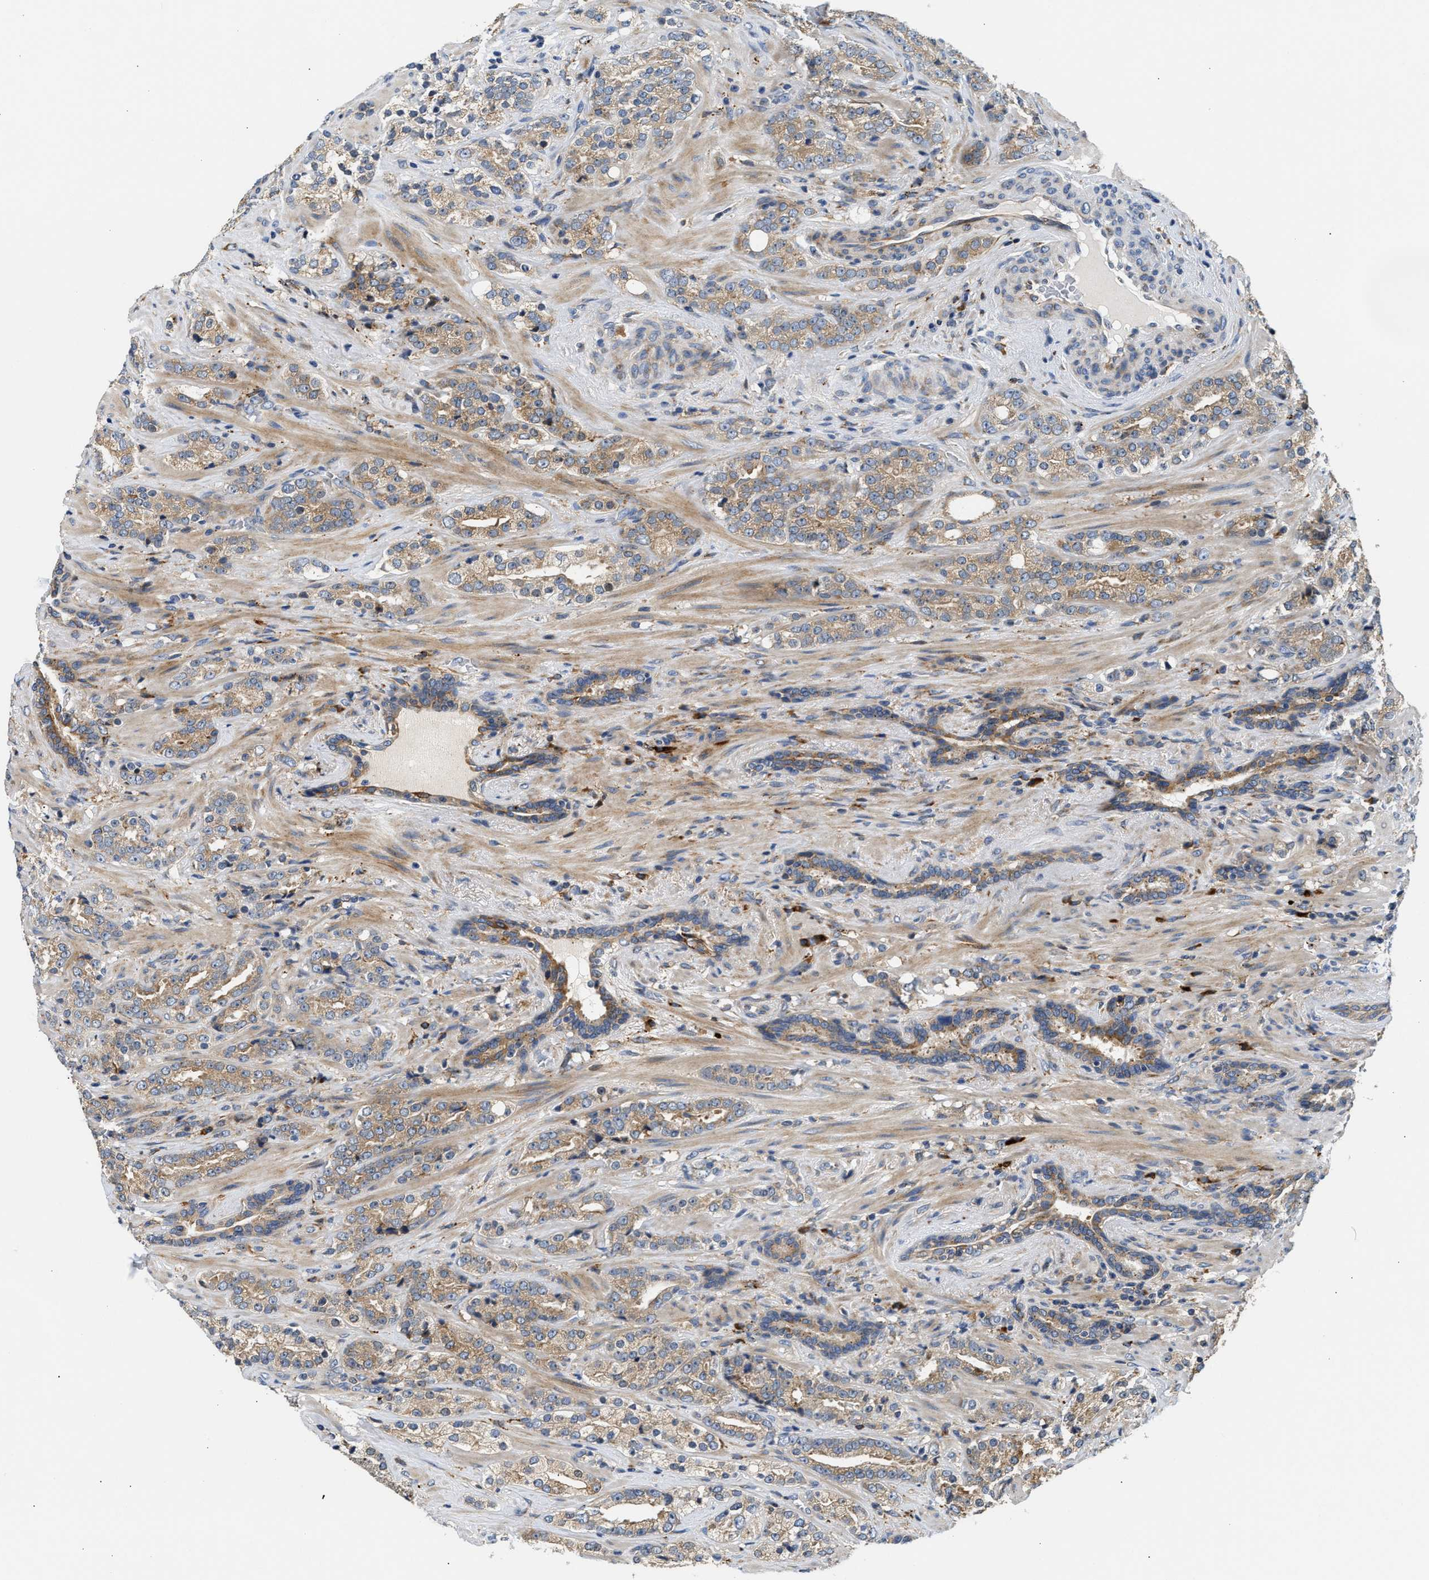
{"staining": {"intensity": "weak", "quantity": ">75%", "location": "cytoplasmic/membranous"}, "tissue": "prostate cancer", "cell_type": "Tumor cells", "image_type": "cancer", "snomed": [{"axis": "morphology", "description": "Adenocarcinoma, High grade"}, {"axis": "topography", "description": "Prostate"}], "caption": "IHC (DAB (3,3'-diaminobenzidine)) staining of prostate cancer (adenocarcinoma (high-grade)) exhibits weak cytoplasmic/membranous protein positivity in about >75% of tumor cells.", "gene": "AMZ1", "patient": {"sex": "male", "age": 71}}